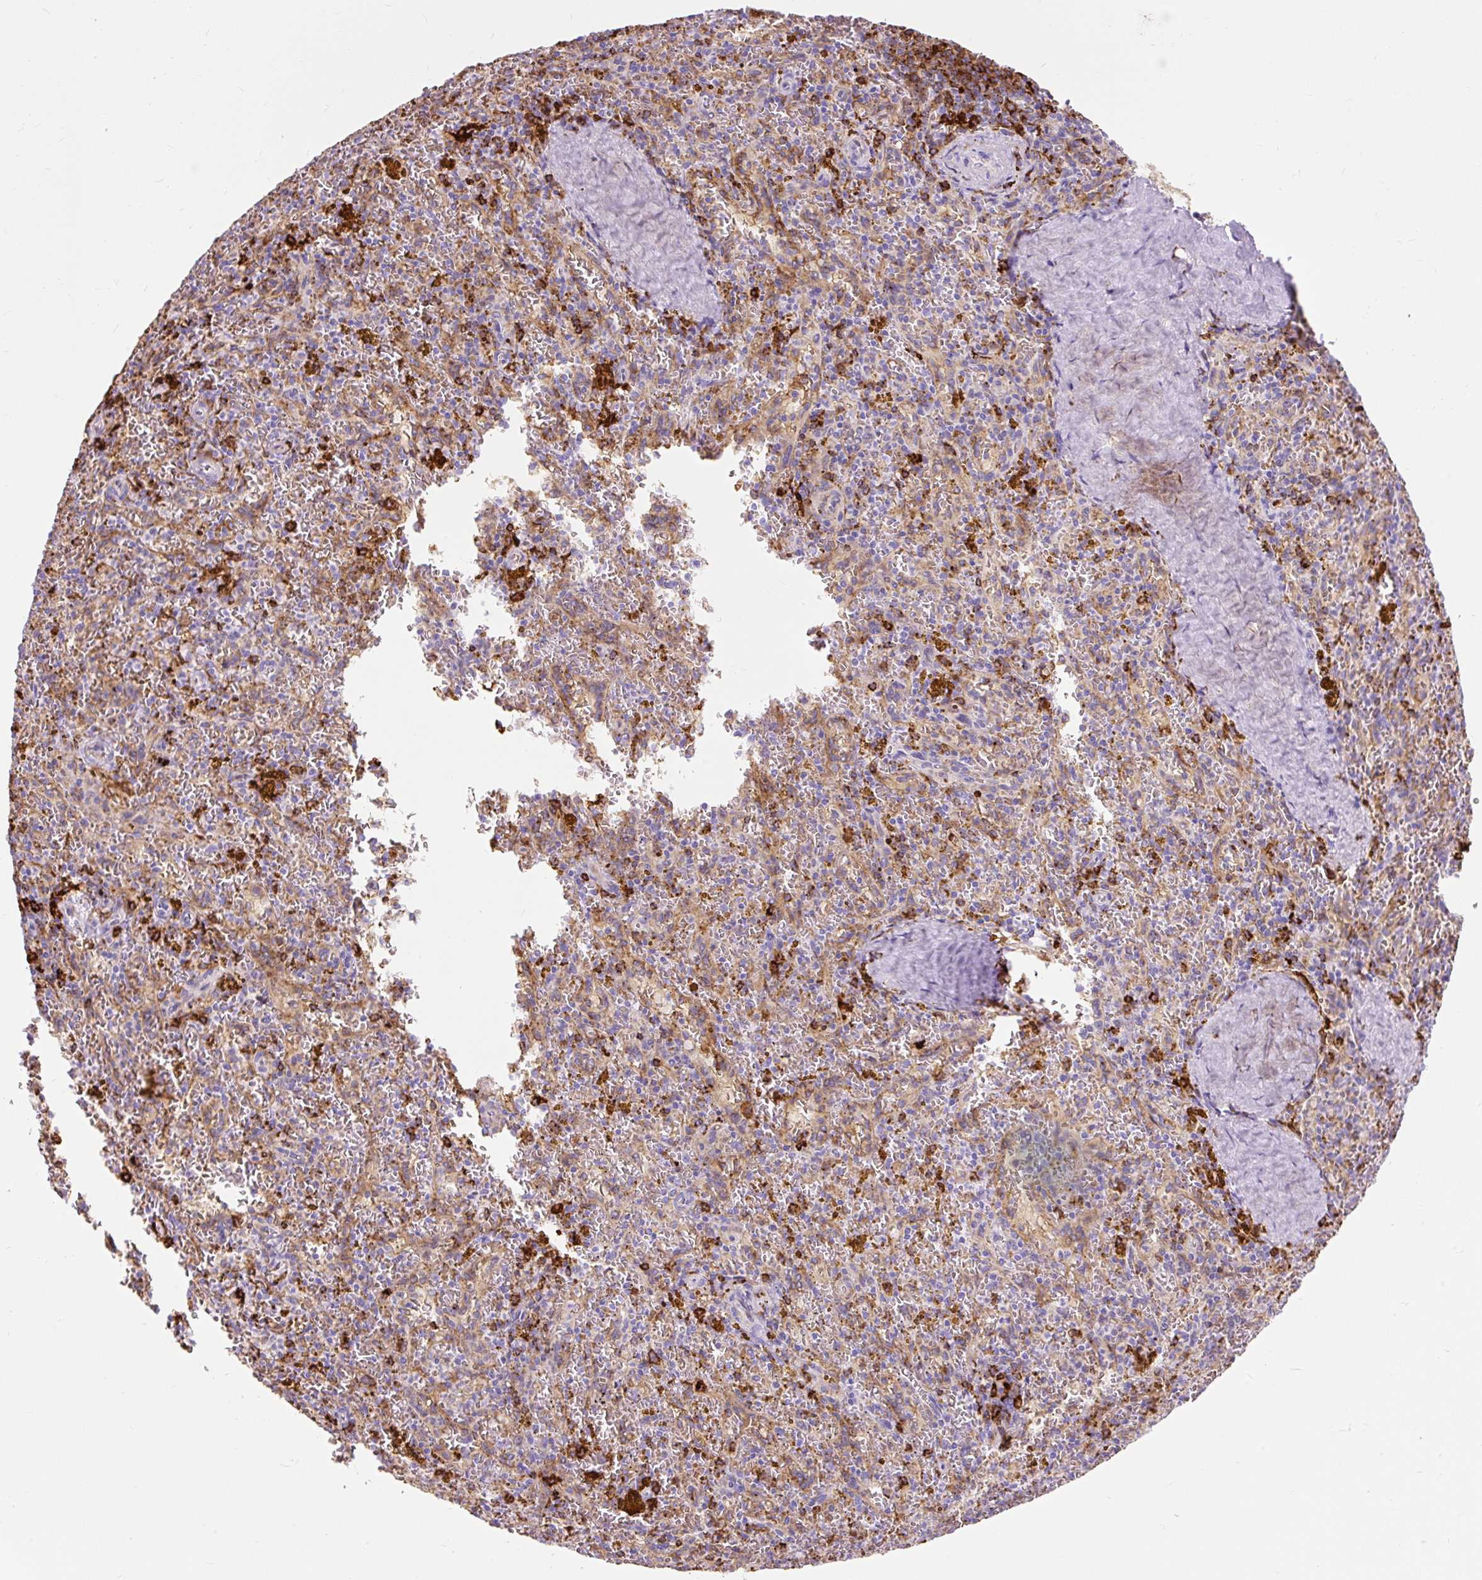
{"staining": {"intensity": "moderate", "quantity": "<25%", "location": "cytoplasmic/membranous"}, "tissue": "spleen", "cell_type": "Cells in red pulp", "image_type": "normal", "snomed": [{"axis": "morphology", "description": "Normal tissue, NOS"}, {"axis": "topography", "description": "Spleen"}], "caption": "Spleen was stained to show a protein in brown. There is low levels of moderate cytoplasmic/membranous positivity in approximately <25% of cells in red pulp. (brown staining indicates protein expression, while blue staining denotes nuclei).", "gene": "HLA", "patient": {"sex": "male", "age": 57}}